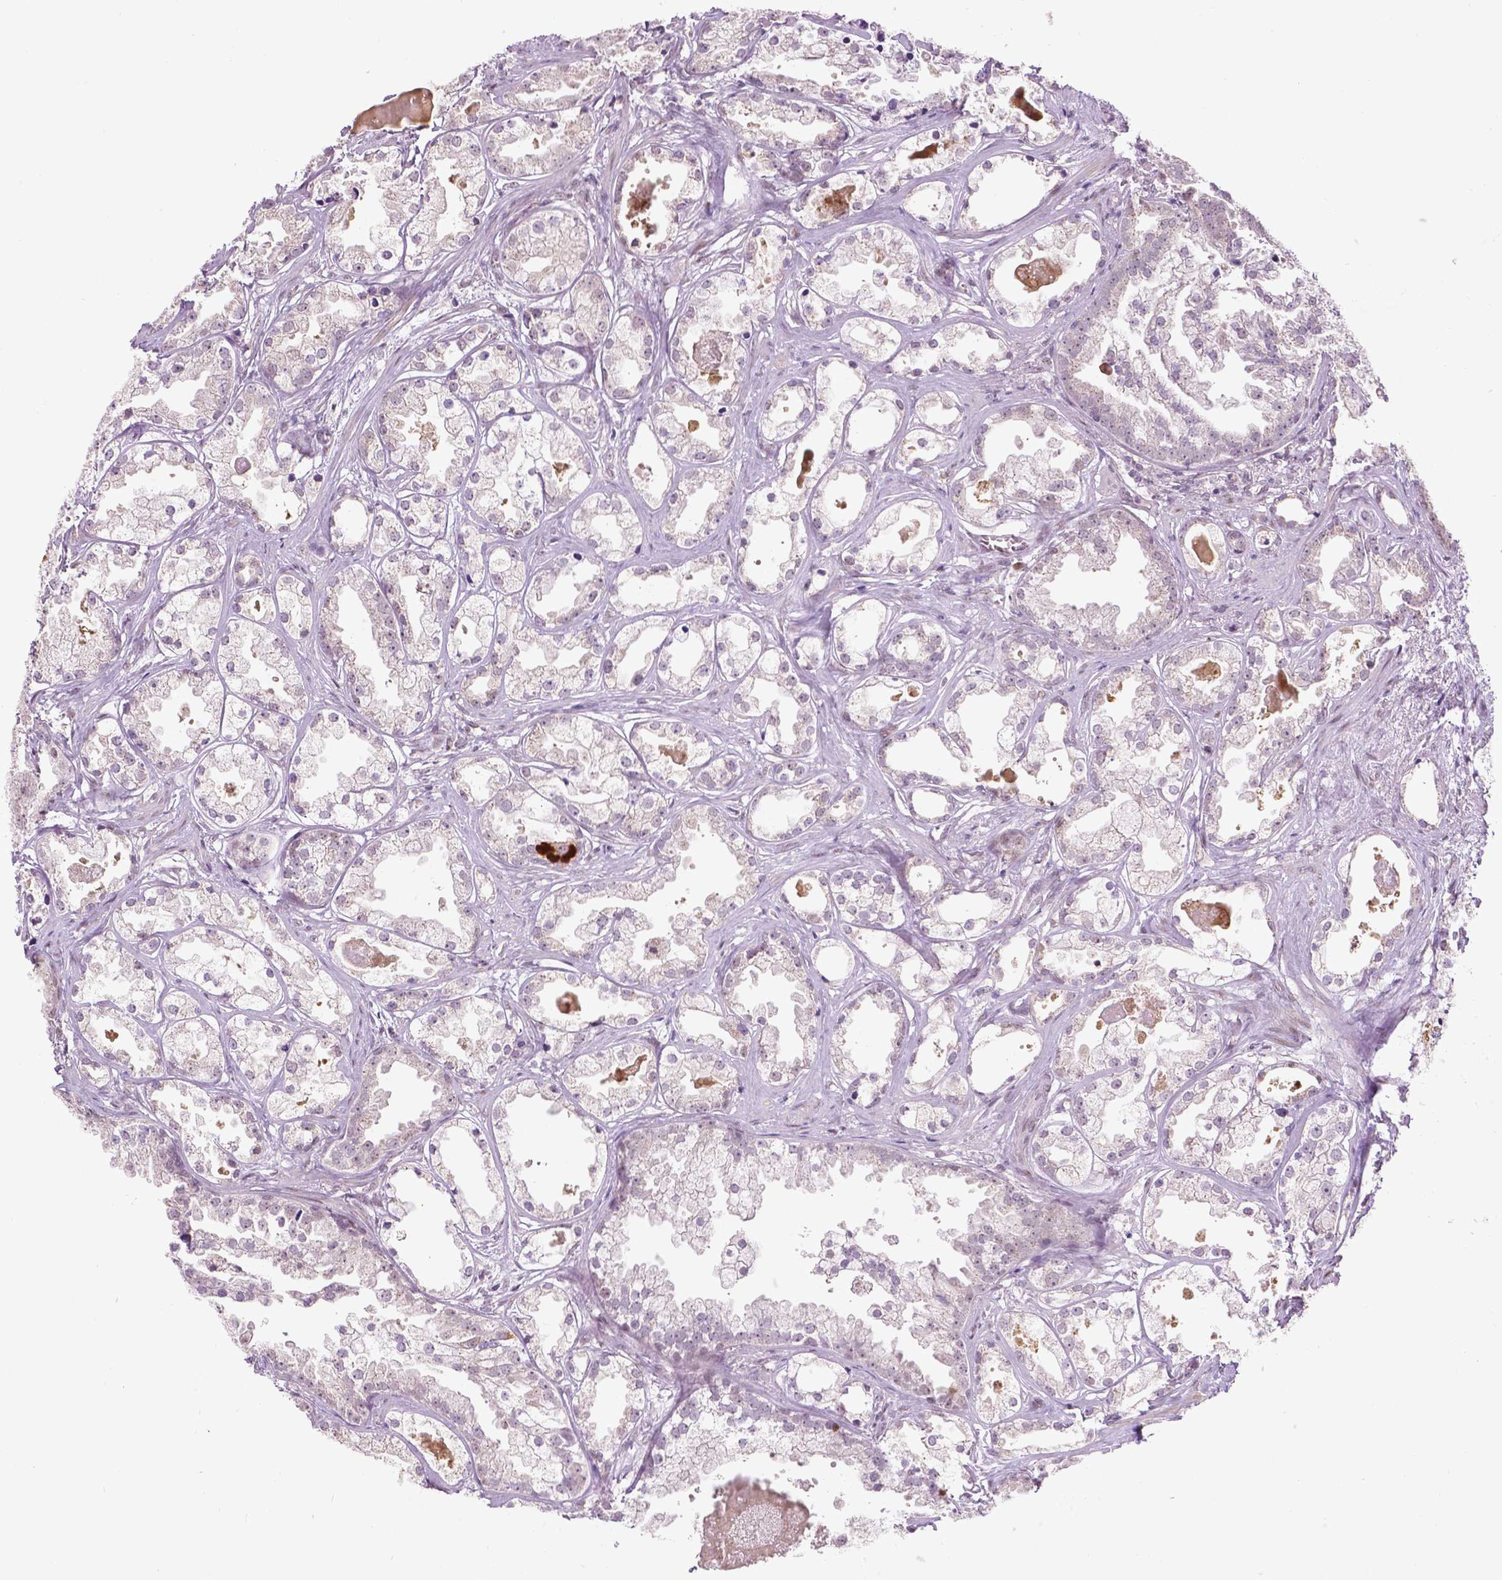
{"staining": {"intensity": "weak", "quantity": "<25%", "location": "nuclear"}, "tissue": "prostate cancer", "cell_type": "Tumor cells", "image_type": "cancer", "snomed": [{"axis": "morphology", "description": "Adenocarcinoma, Low grade"}, {"axis": "topography", "description": "Prostate"}], "caption": "IHC of prostate cancer exhibits no expression in tumor cells.", "gene": "ZNF41", "patient": {"sex": "male", "age": 65}}